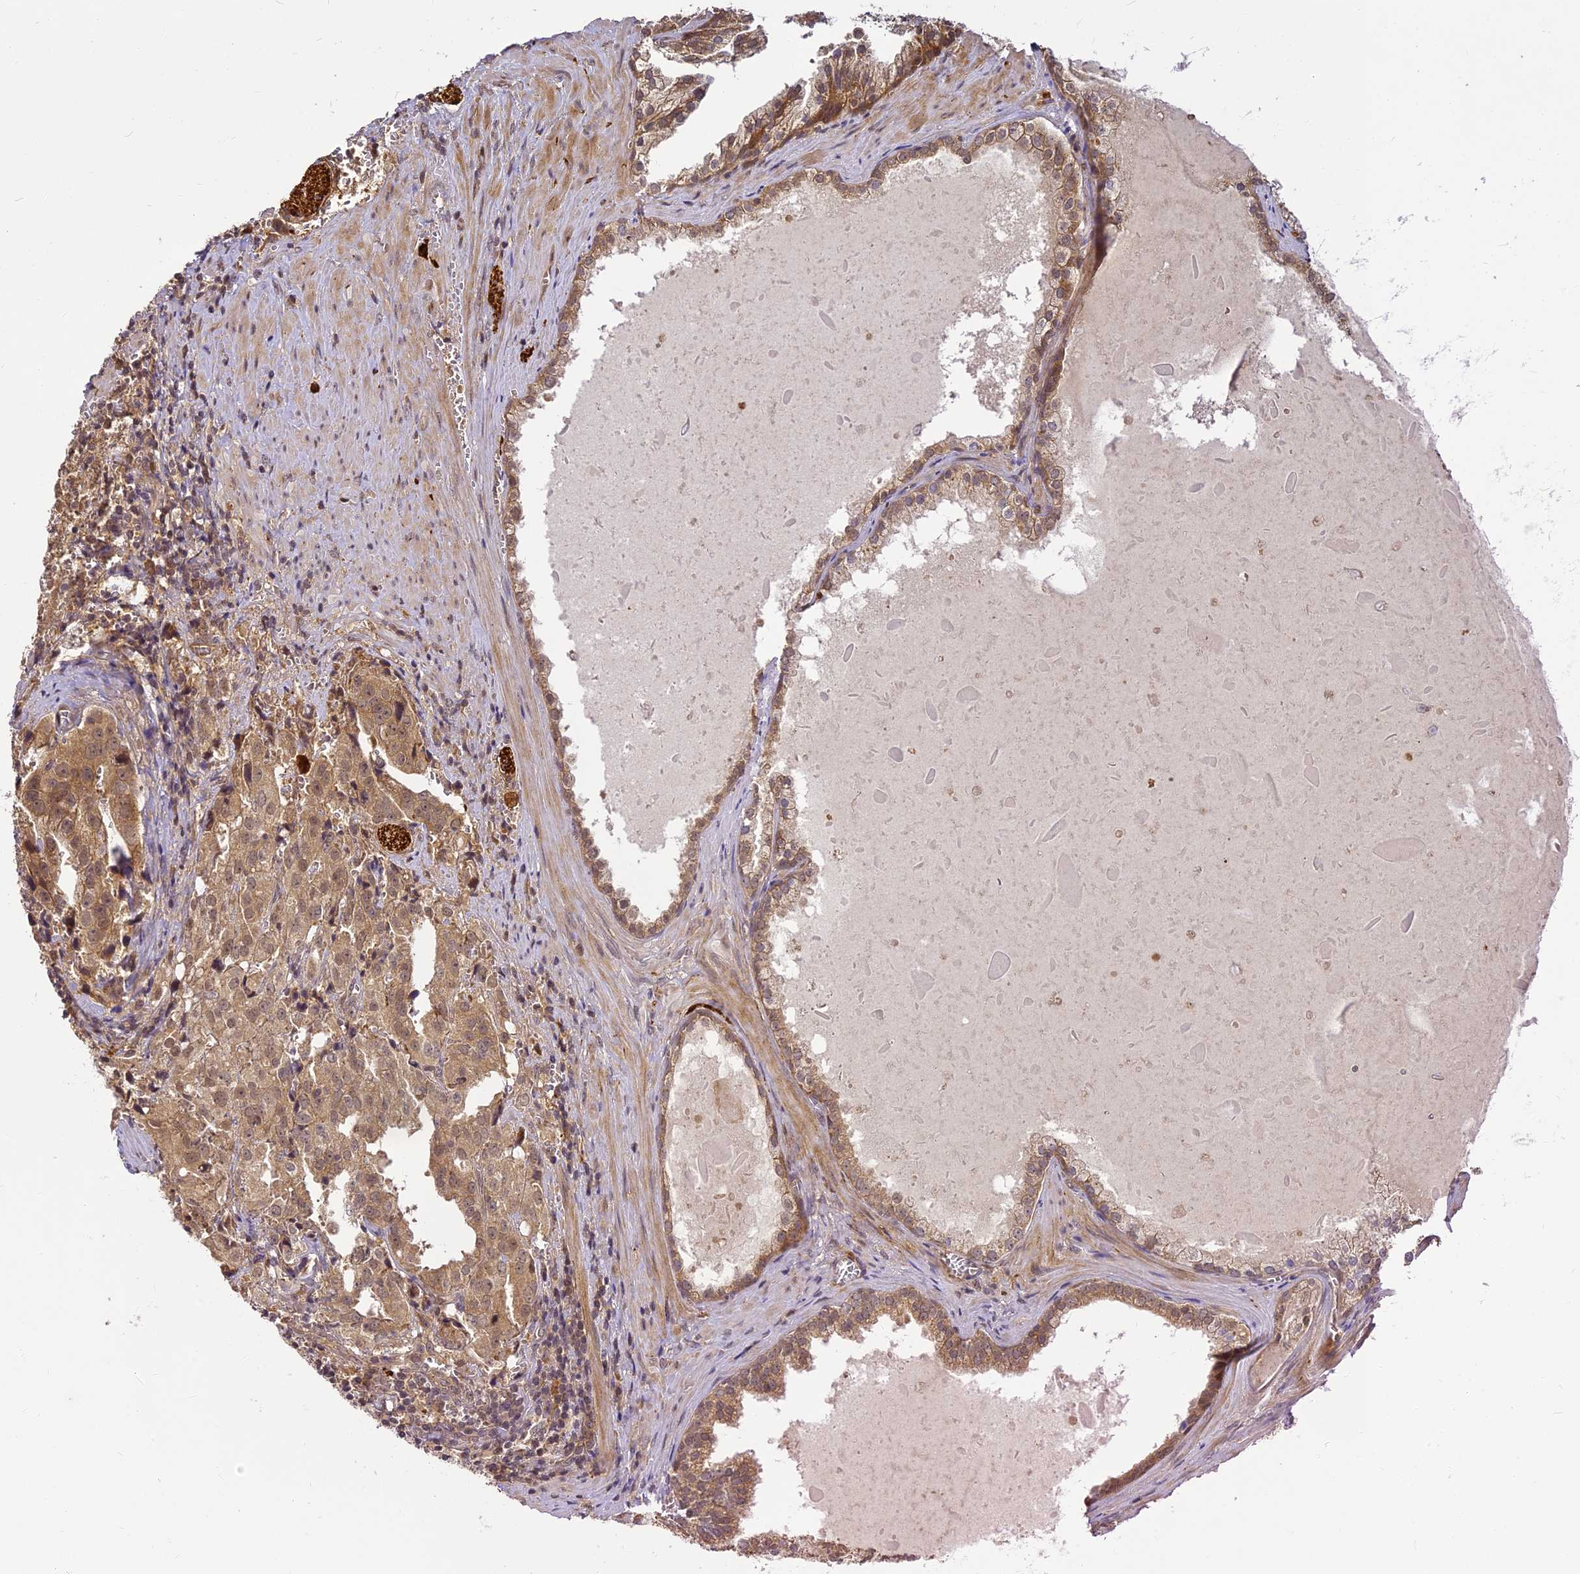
{"staining": {"intensity": "moderate", "quantity": ">75%", "location": "cytoplasmic/membranous,nuclear"}, "tissue": "prostate cancer", "cell_type": "Tumor cells", "image_type": "cancer", "snomed": [{"axis": "morphology", "description": "Adenocarcinoma, High grade"}, {"axis": "topography", "description": "Prostate"}], "caption": "Human prostate cancer stained with a brown dye displays moderate cytoplasmic/membranous and nuclear positive positivity in about >75% of tumor cells.", "gene": "BCDIN3D", "patient": {"sex": "male", "age": 68}}